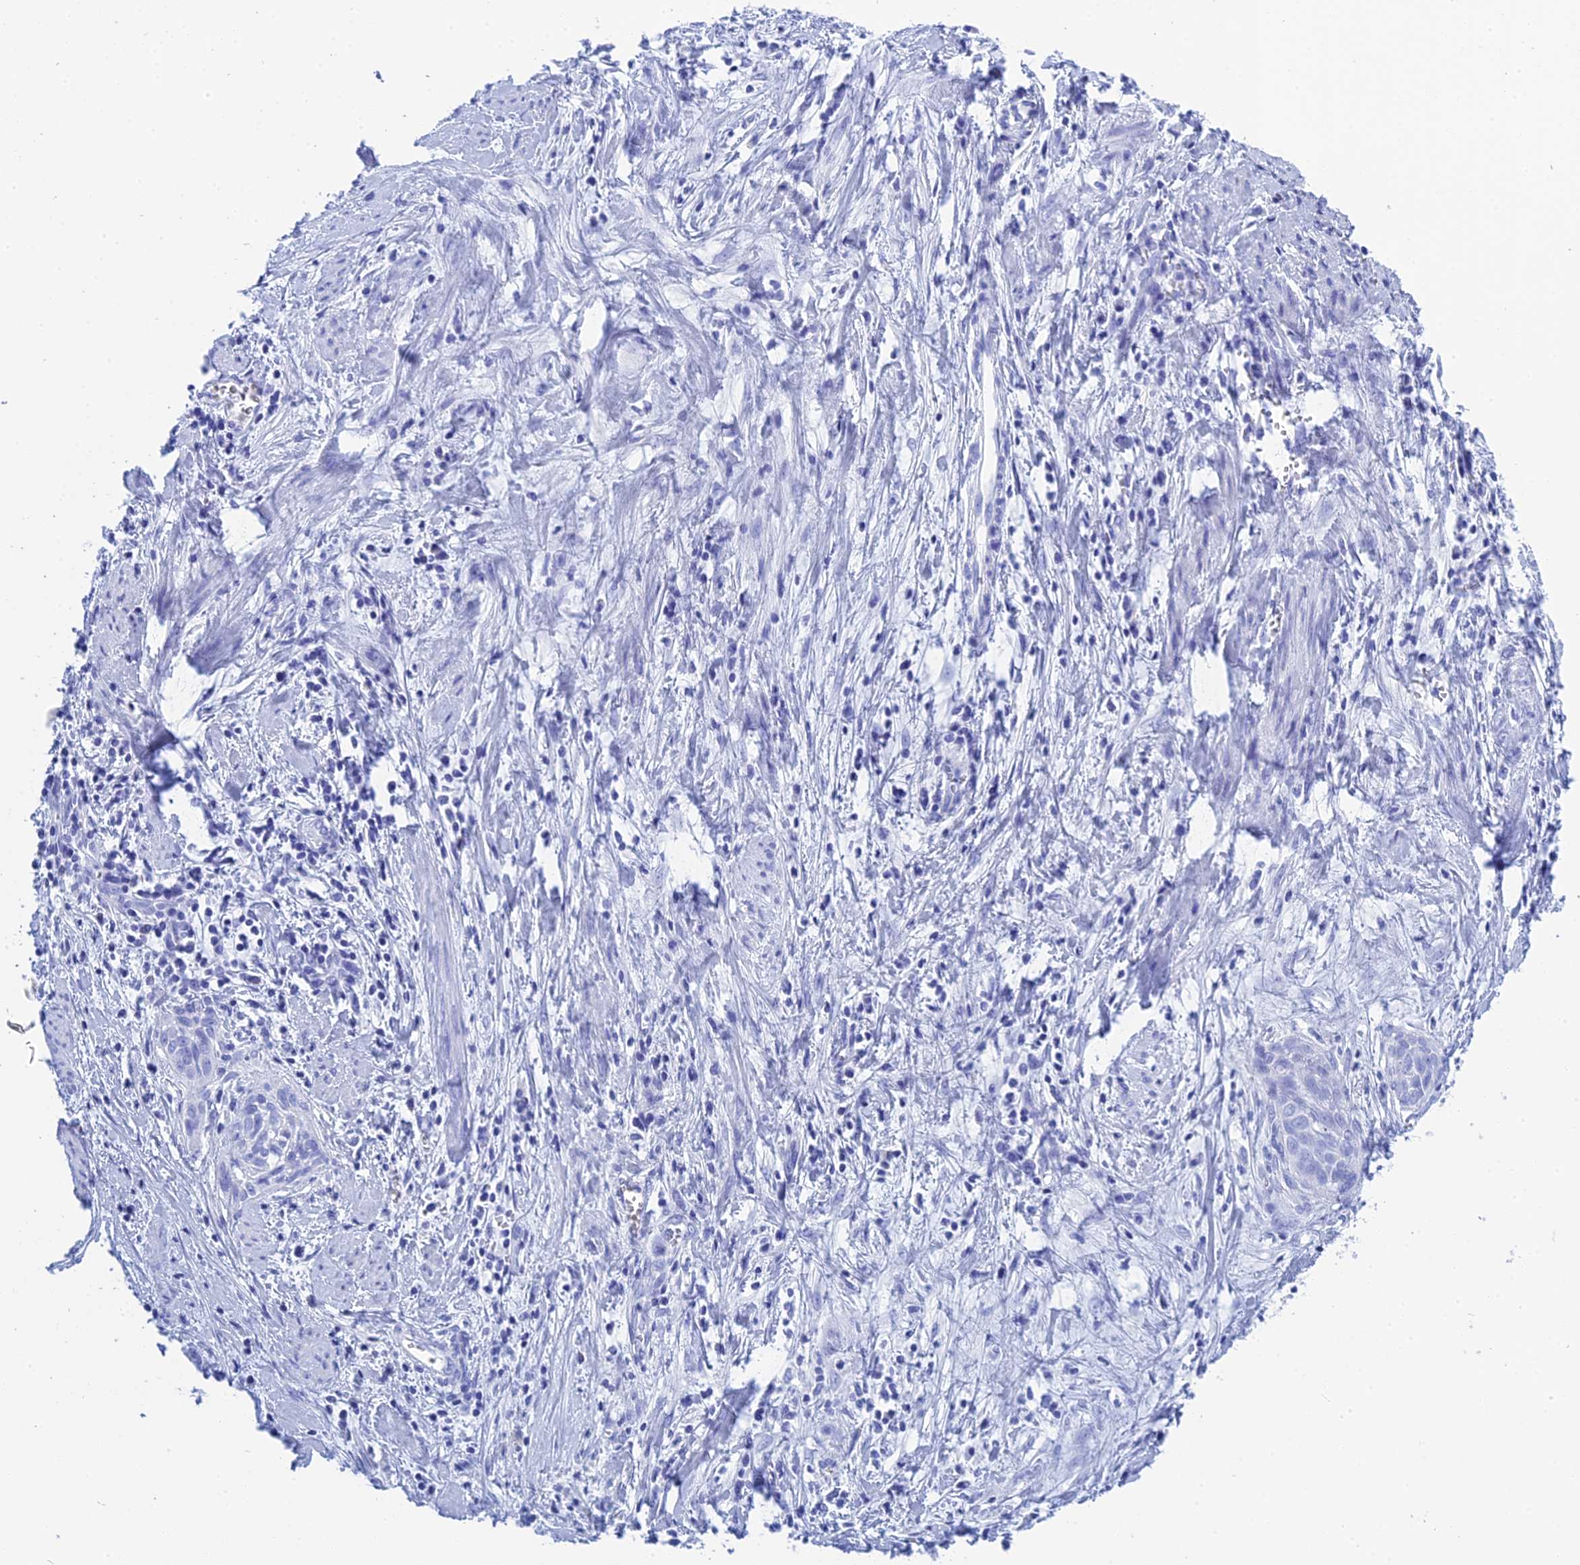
{"staining": {"intensity": "negative", "quantity": "none", "location": "none"}, "tissue": "cervical cancer", "cell_type": "Tumor cells", "image_type": "cancer", "snomed": [{"axis": "morphology", "description": "Squamous cell carcinoma, NOS"}, {"axis": "topography", "description": "Cervix"}], "caption": "High power microscopy image of an IHC micrograph of squamous cell carcinoma (cervical), revealing no significant expression in tumor cells.", "gene": "TEX101", "patient": {"sex": "female", "age": 55}}